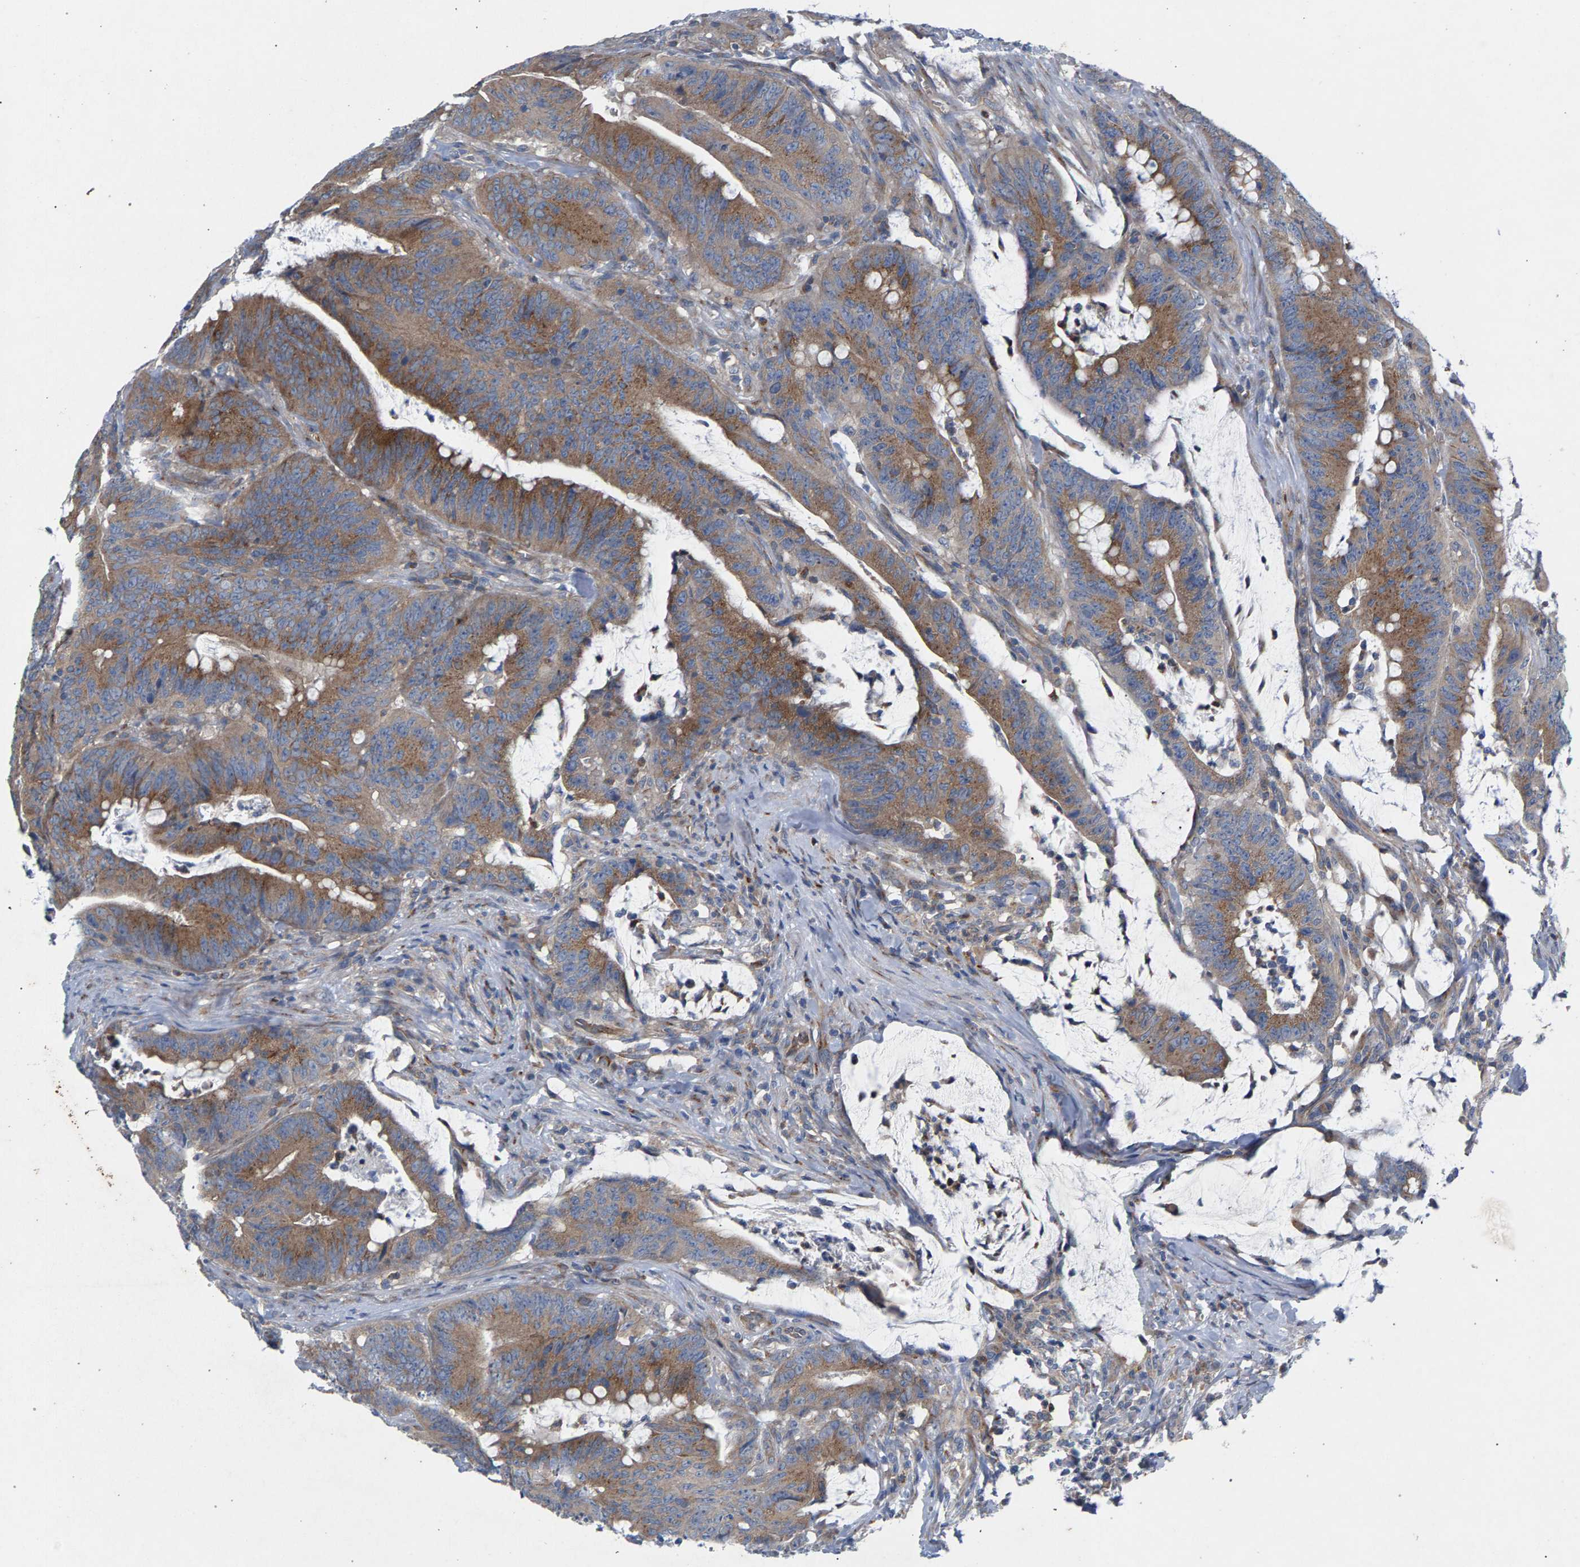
{"staining": {"intensity": "moderate", "quantity": ">75%", "location": "cytoplasmic/membranous"}, "tissue": "colorectal cancer", "cell_type": "Tumor cells", "image_type": "cancer", "snomed": [{"axis": "morphology", "description": "Adenocarcinoma, NOS"}, {"axis": "topography", "description": "Colon"}], "caption": "Moderate cytoplasmic/membranous protein positivity is identified in approximately >75% of tumor cells in colorectal cancer.", "gene": "MAMDC2", "patient": {"sex": "male", "age": 45}}